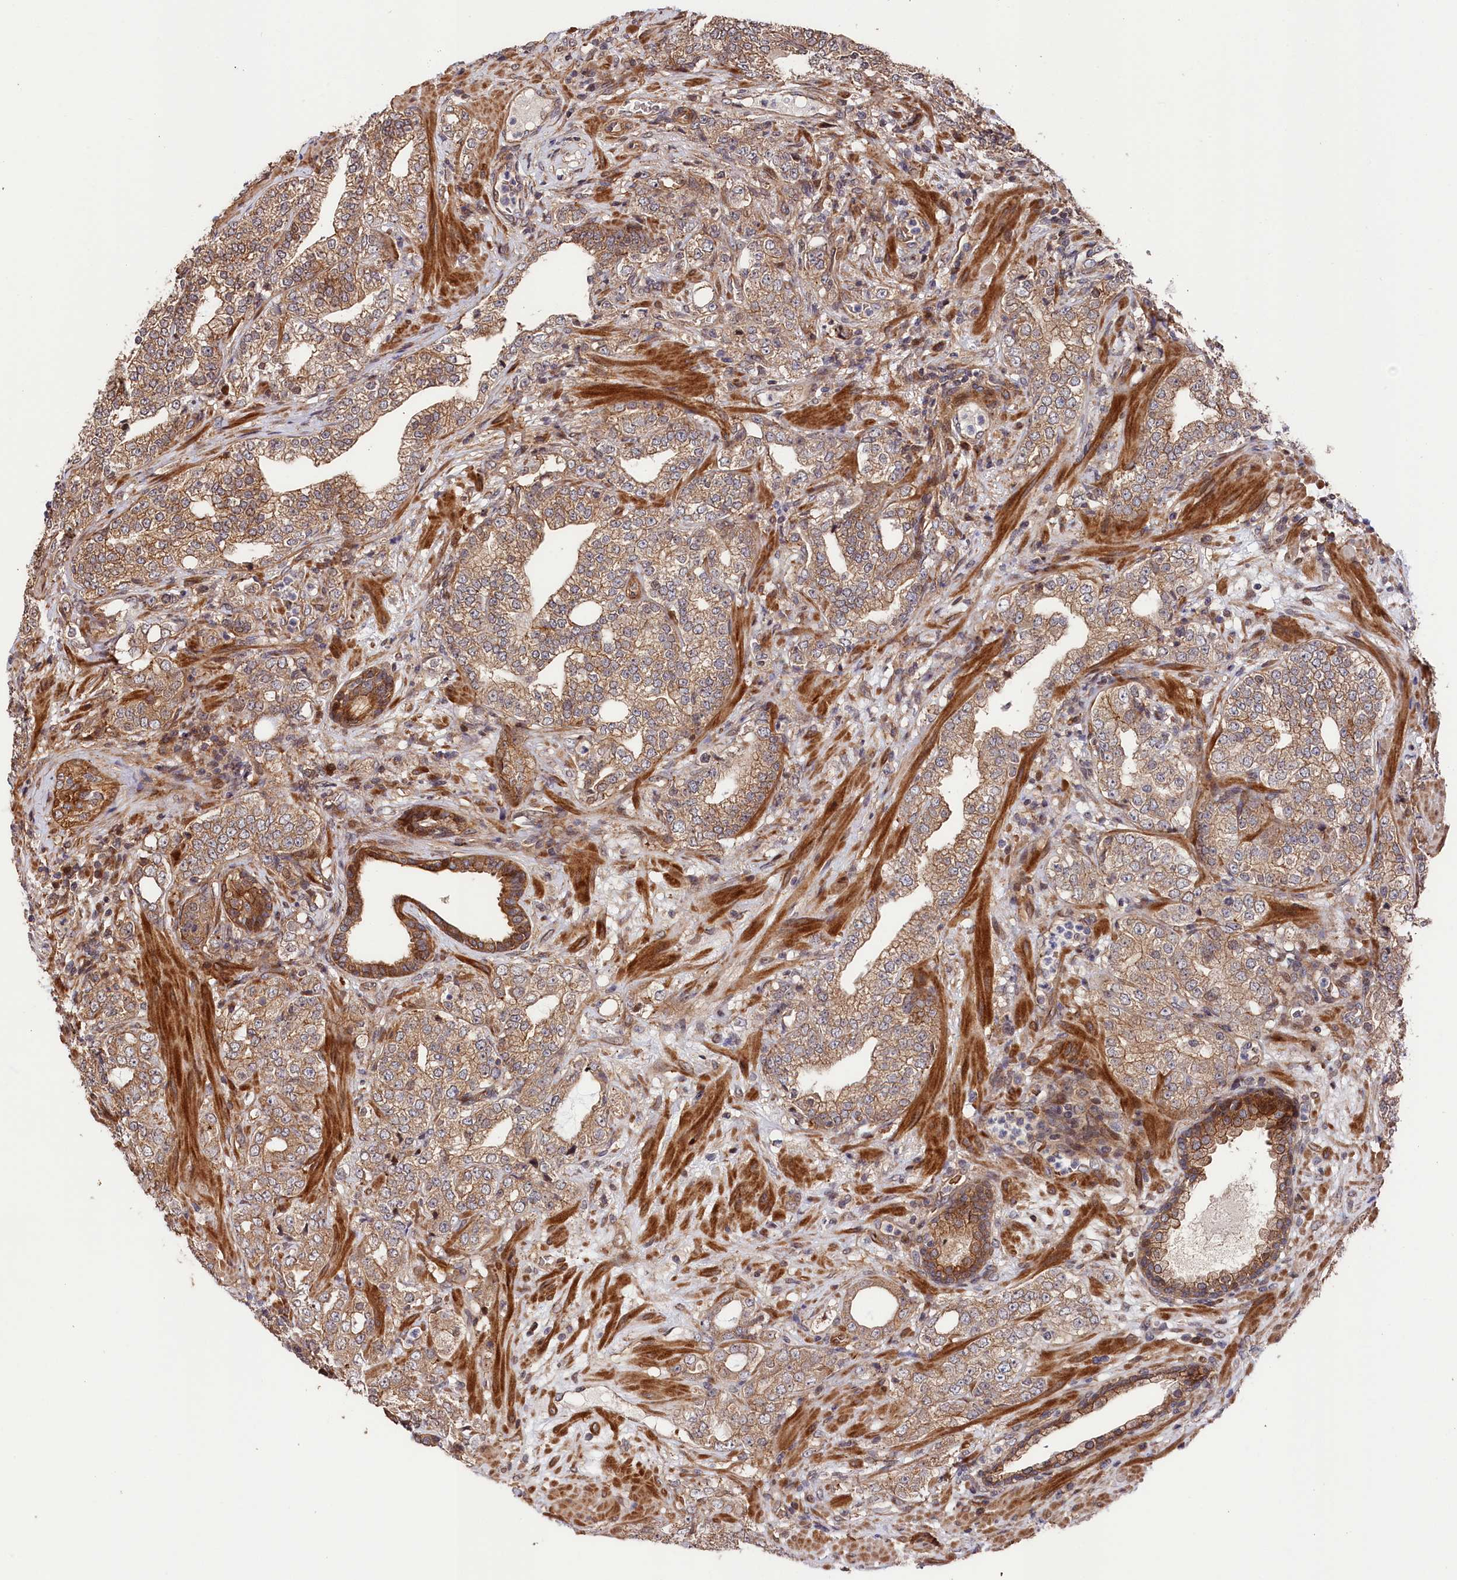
{"staining": {"intensity": "moderate", "quantity": ">75%", "location": "cytoplasmic/membranous"}, "tissue": "prostate cancer", "cell_type": "Tumor cells", "image_type": "cancer", "snomed": [{"axis": "morphology", "description": "Adenocarcinoma, High grade"}, {"axis": "topography", "description": "Prostate"}], "caption": "Tumor cells show medium levels of moderate cytoplasmic/membranous positivity in about >75% of cells in adenocarcinoma (high-grade) (prostate). (Stains: DAB in brown, nuclei in blue, Microscopy: brightfield microscopy at high magnification).", "gene": "TNKS1BP1", "patient": {"sex": "male", "age": 64}}